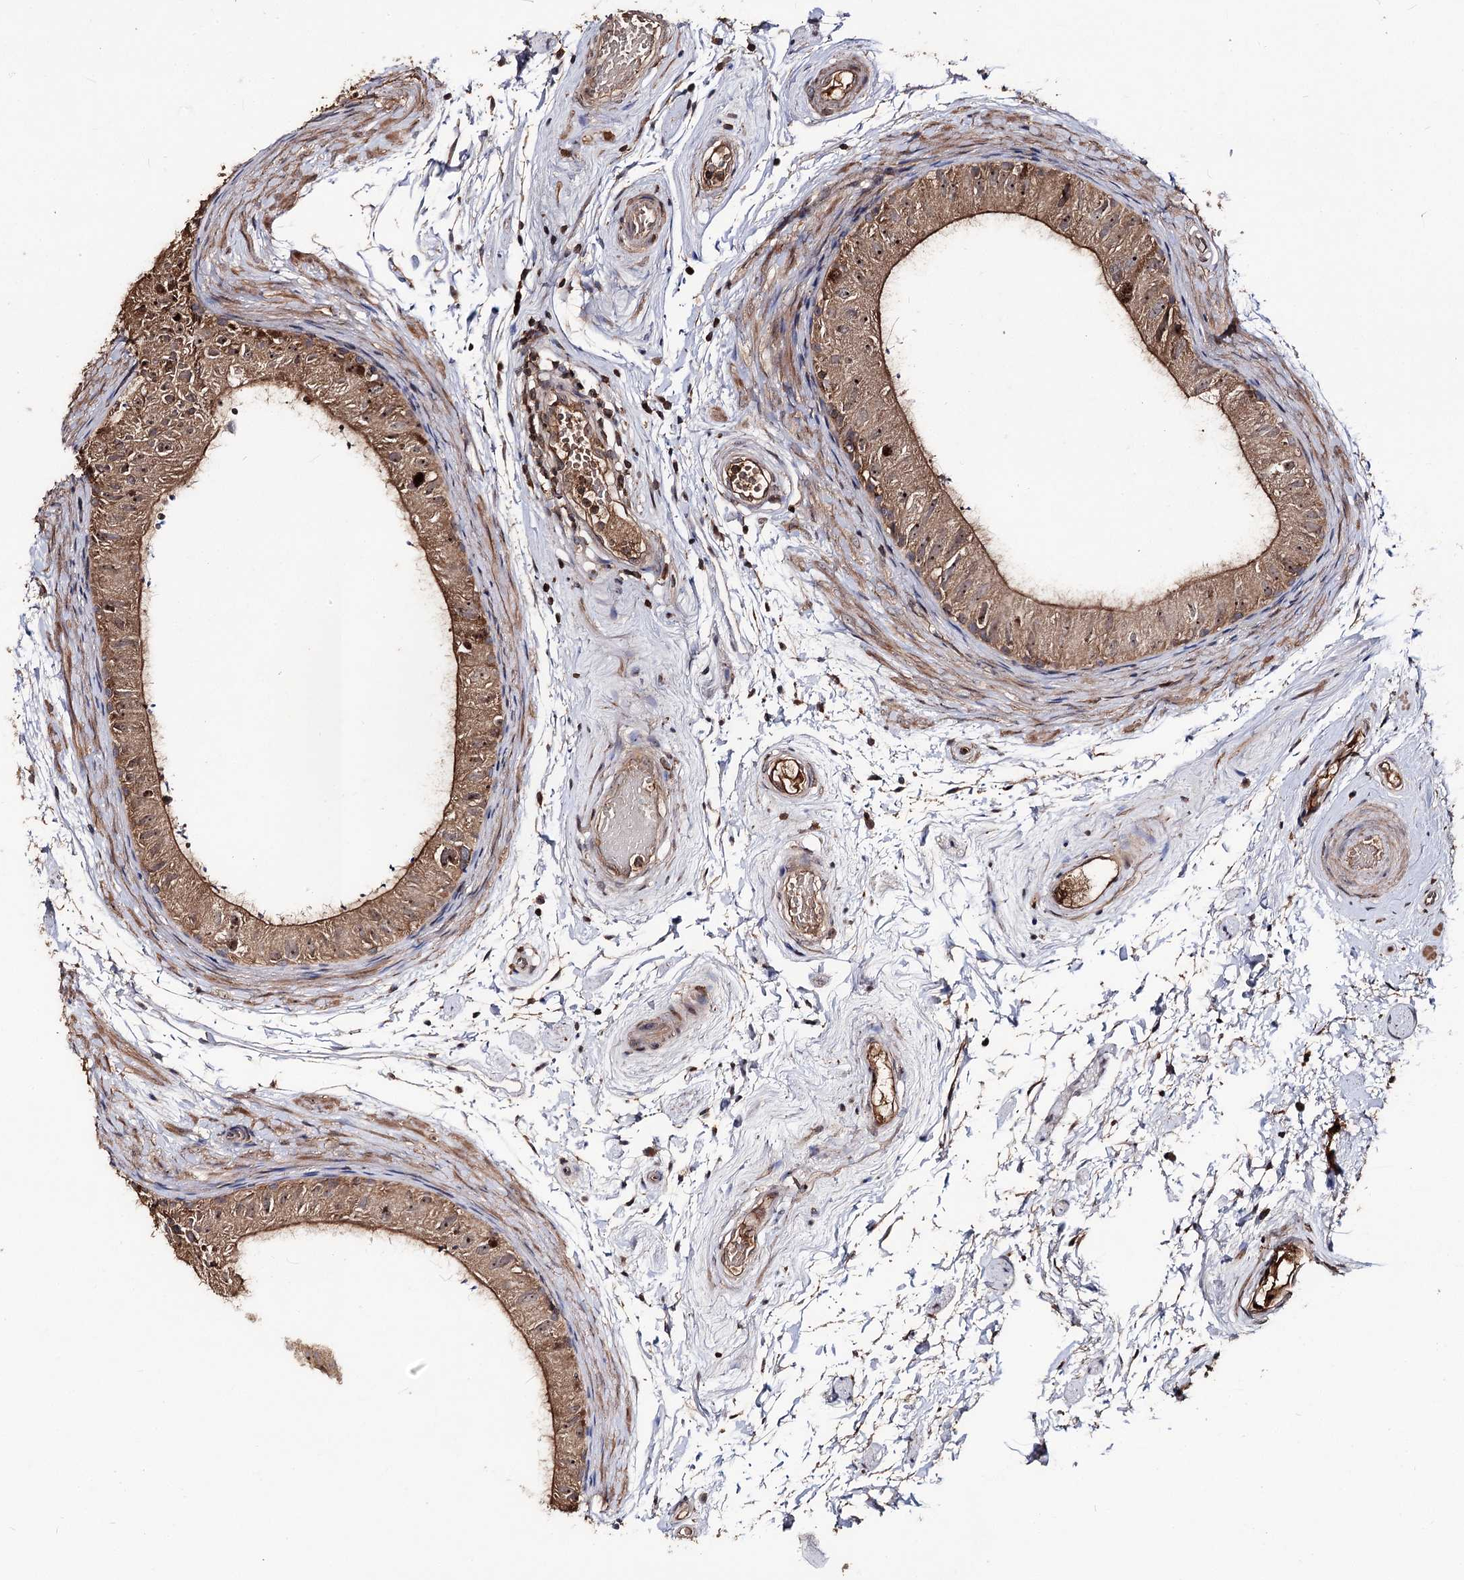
{"staining": {"intensity": "moderate", "quantity": ">75%", "location": "cytoplasmic/membranous,nuclear"}, "tissue": "epididymis", "cell_type": "Glandular cells", "image_type": "normal", "snomed": [{"axis": "morphology", "description": "Normal tissue, NOS"}, {"axis": "topography", "description": "Epididymis"}], "caption": "Epididymis was stained to show a protein in brown. There is medium levels of moderate cytoplasmic/membranous,nuclear expression in about >75% of glandular cells. (DAB (3,3'-diaminobenzidine) IHC, brown staining for protein, blue staining for nuclei).", "gene": "FAM53B", "patient": {"sex": "male", "age": 50}}